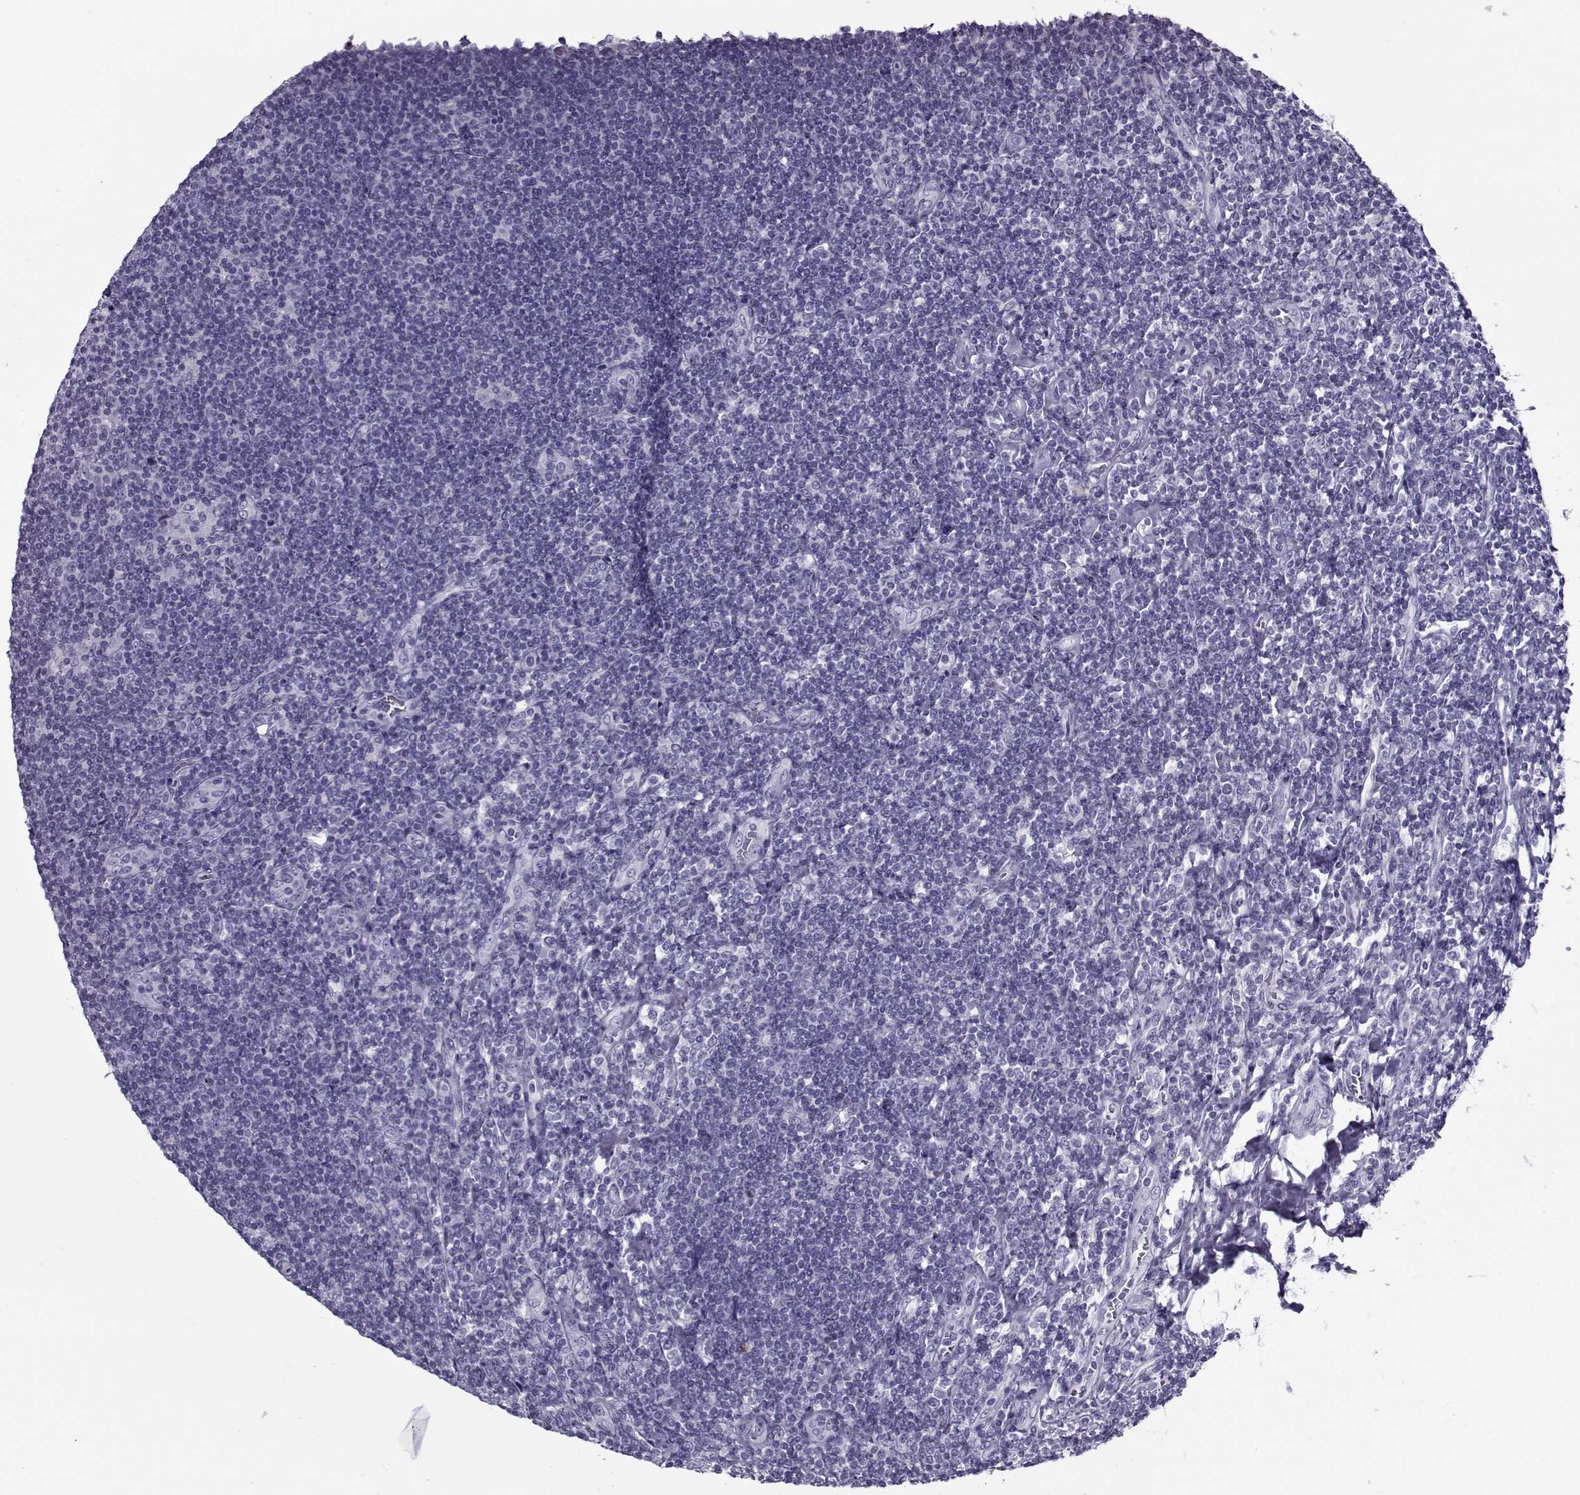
{"staining": {"intensity": "negative", "quantity": "none", "location": "none"}, "tissue": "lymphoma", "cell_type": "Tumor cells", "image_type": "cancer", "snomed": [{"axis": "morphology", "description": "Hodgkin's disease, NOS"}, {"axis": "topography", "description": "Lymph node"}], "caption": "Tumor cells show no significant positivity in lymphoma.", "gene": "GAGE2A", "patient": {"sex": "male", "age": 40}}